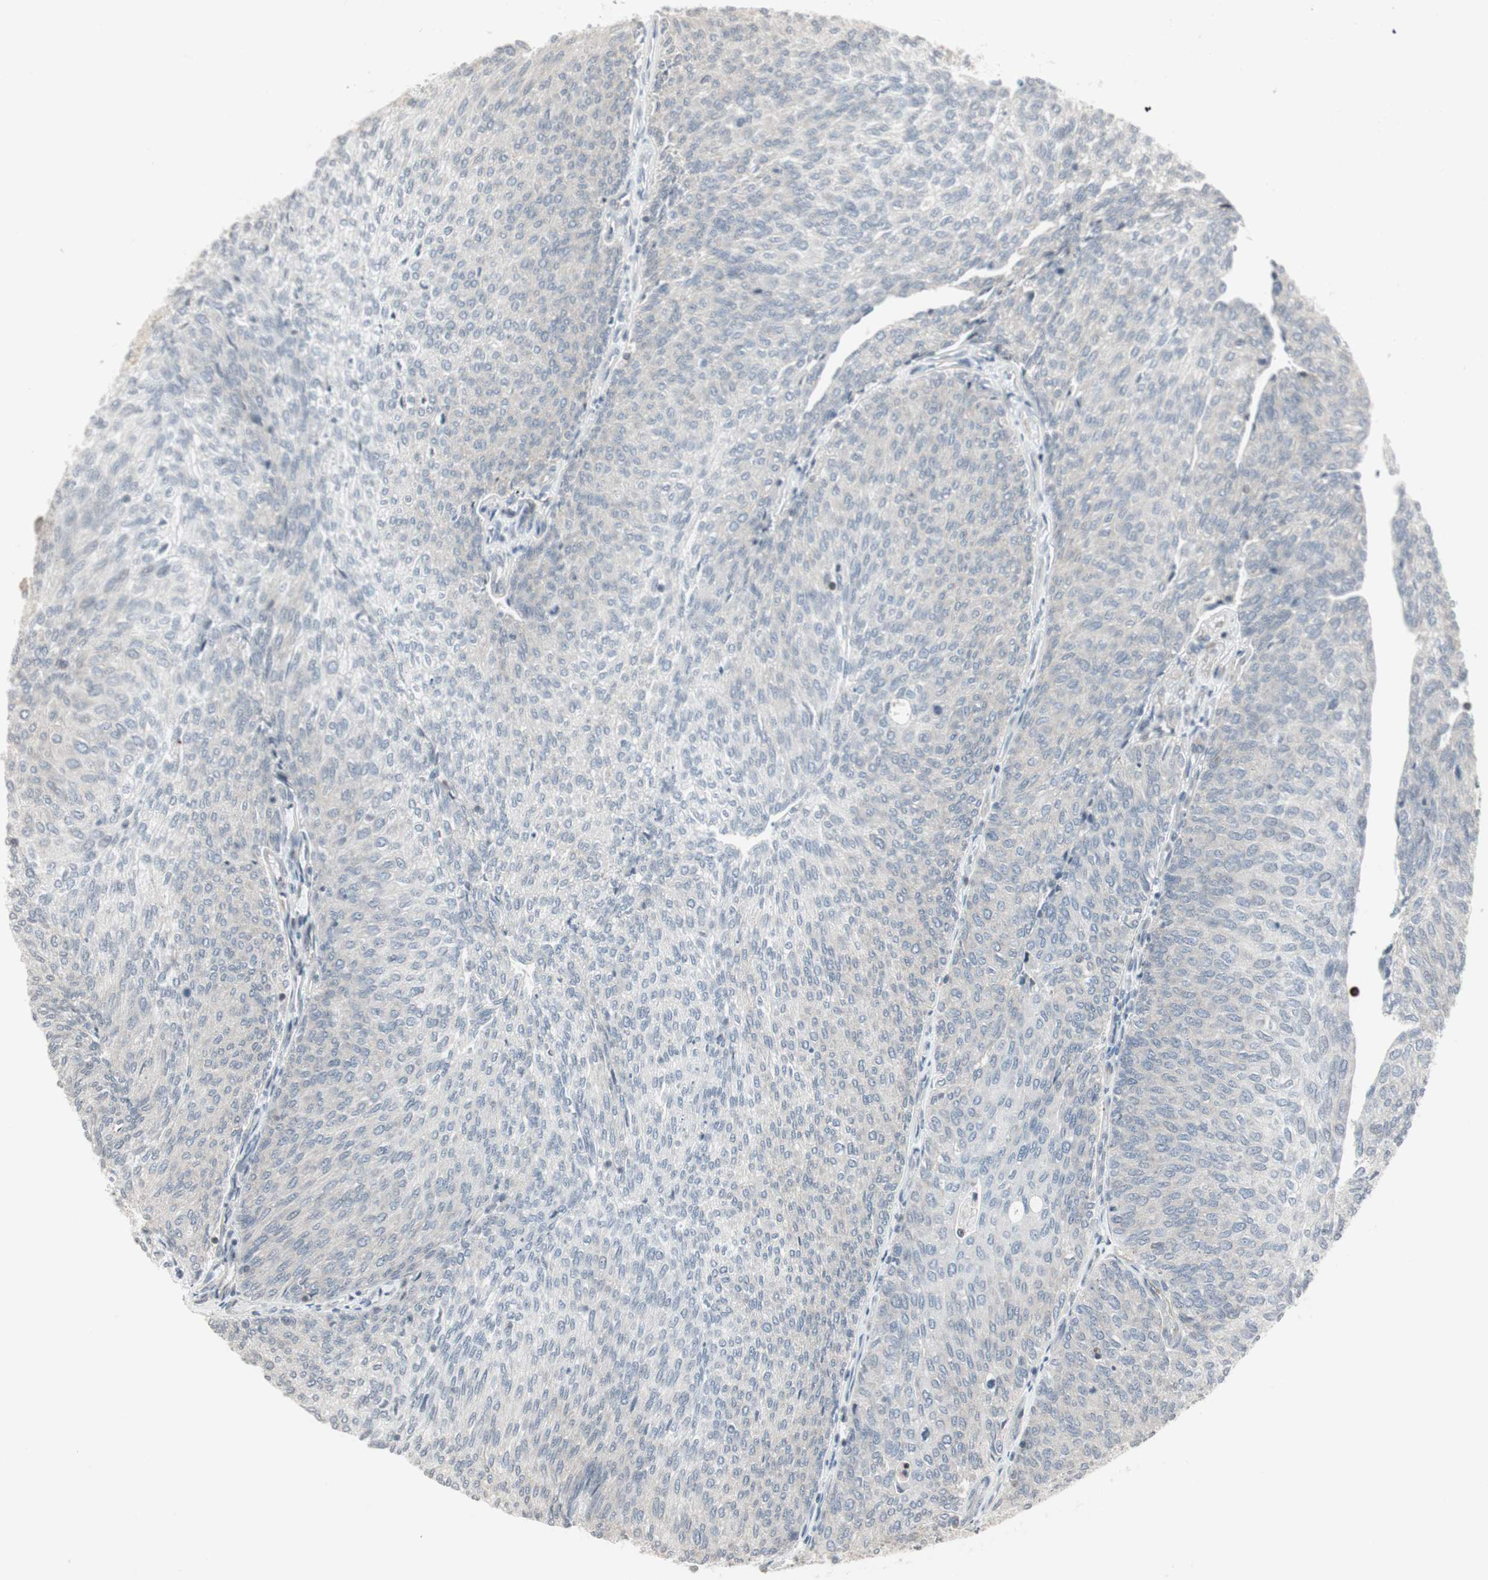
{"staining": {"intensity": "negative", "quantity": "none", "location": "none"}, "tissue": "urothelial cancer", "cell_type": "Tumor cells", "image_type": "cancer", "snomed": [{"axis": "morphology", "description": "Urothelial carcinoma, Low grade"}, {"axis": "topography", "description": "Urinary bladder"}], "caption": "Immunohistochemistry photomicrograph of urothelial cancer stained for a protein (brown), which reveals no staining in tumor cells.", "gene": "ARHGEF1", "patient": {"sex": "female", "age": 79}}